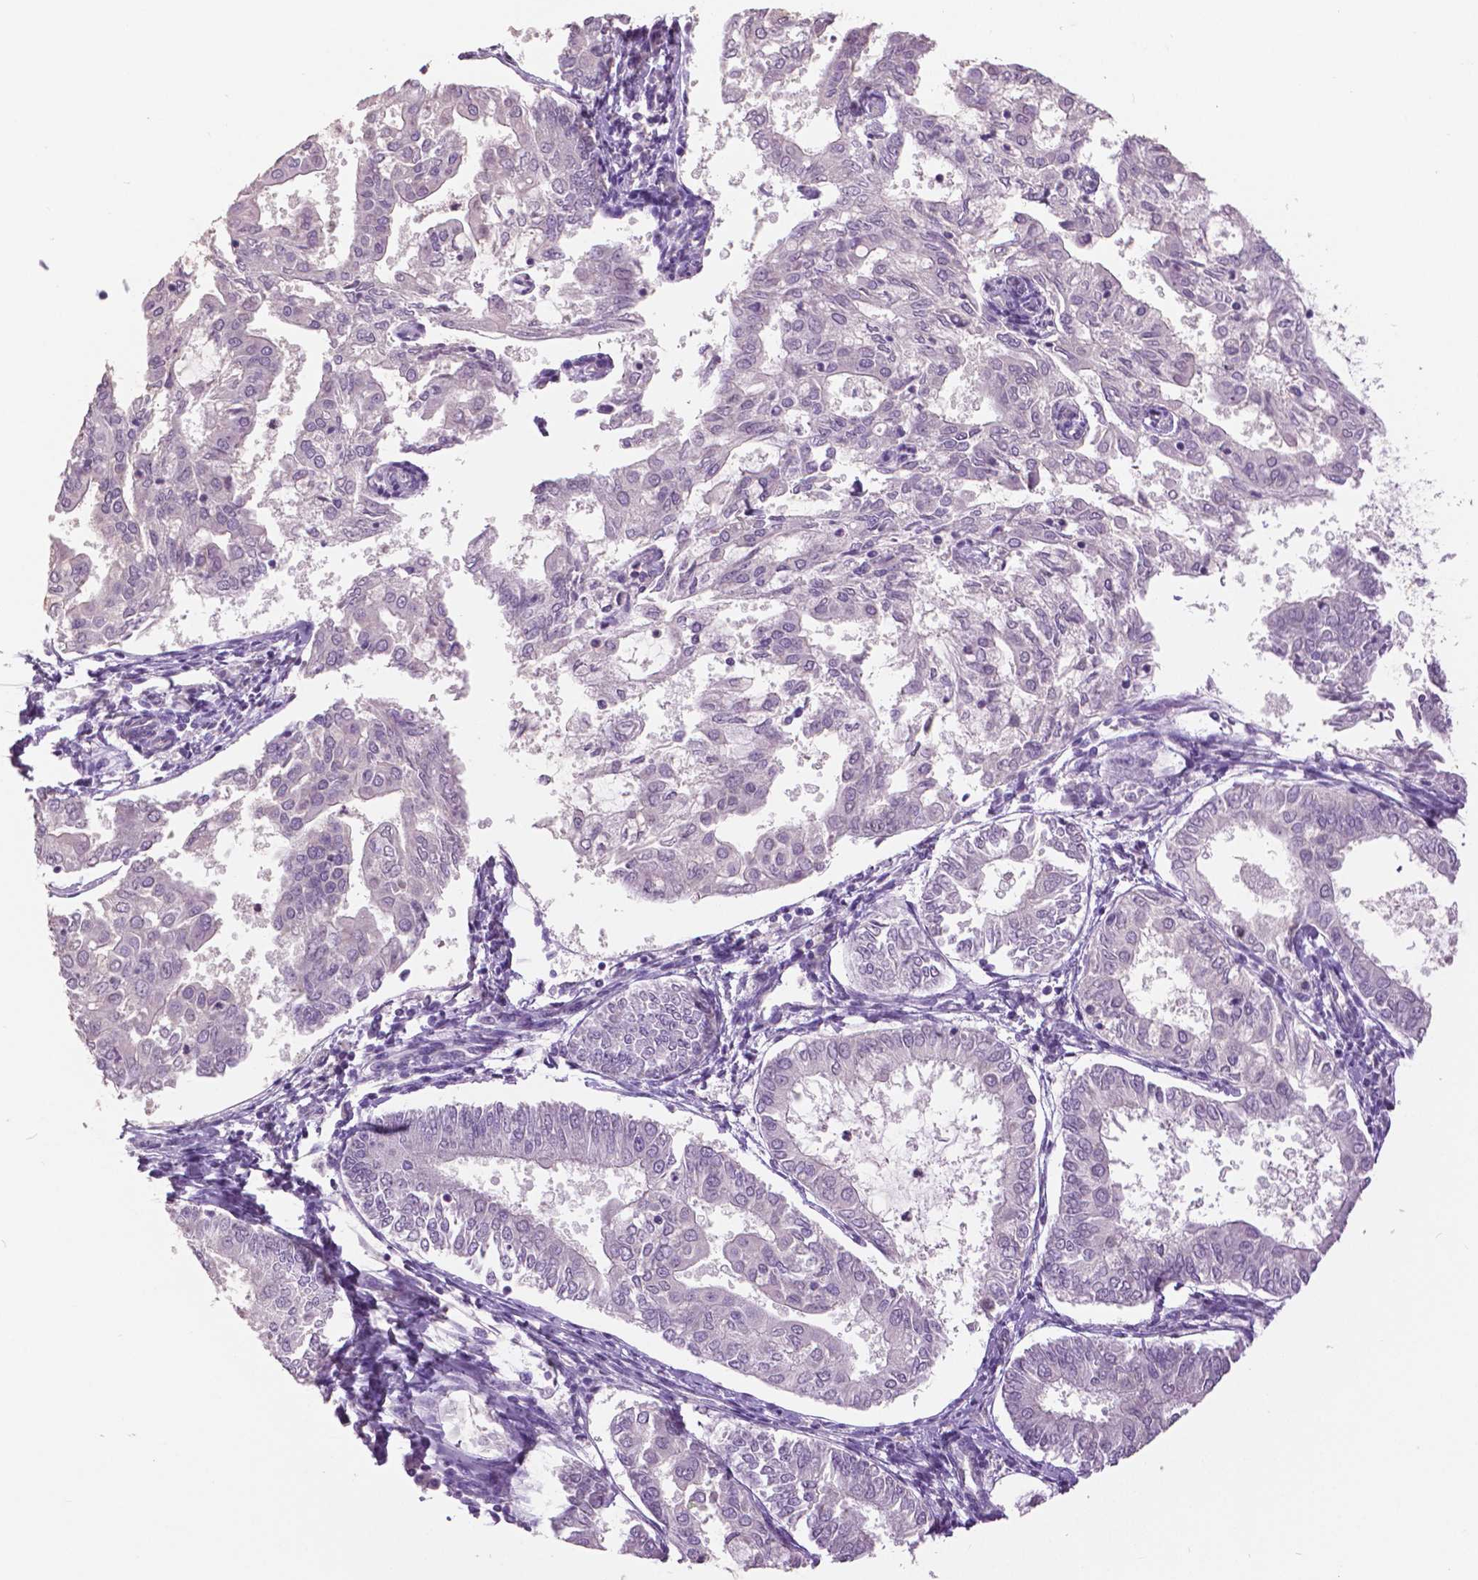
{"staining": {"intensity": "negative", "quantity": "none", "location": "none"}, "tissue": "endometrial cancer", "cell_type": "Tumor cells", "image_type": "cancer", "snomed": [{"axis": "morphology", "description": "Adenocarcinoma, NOS"}, {"axis": "topography", "description": "Endometrium"}], "caption": "Adenocarcinoma (endometrial) was stained to show a protein in brown. There is no significant staining in tumor cells.", "gene": "GRIN2A", "patient": {"sex": "female", "age": 68}}